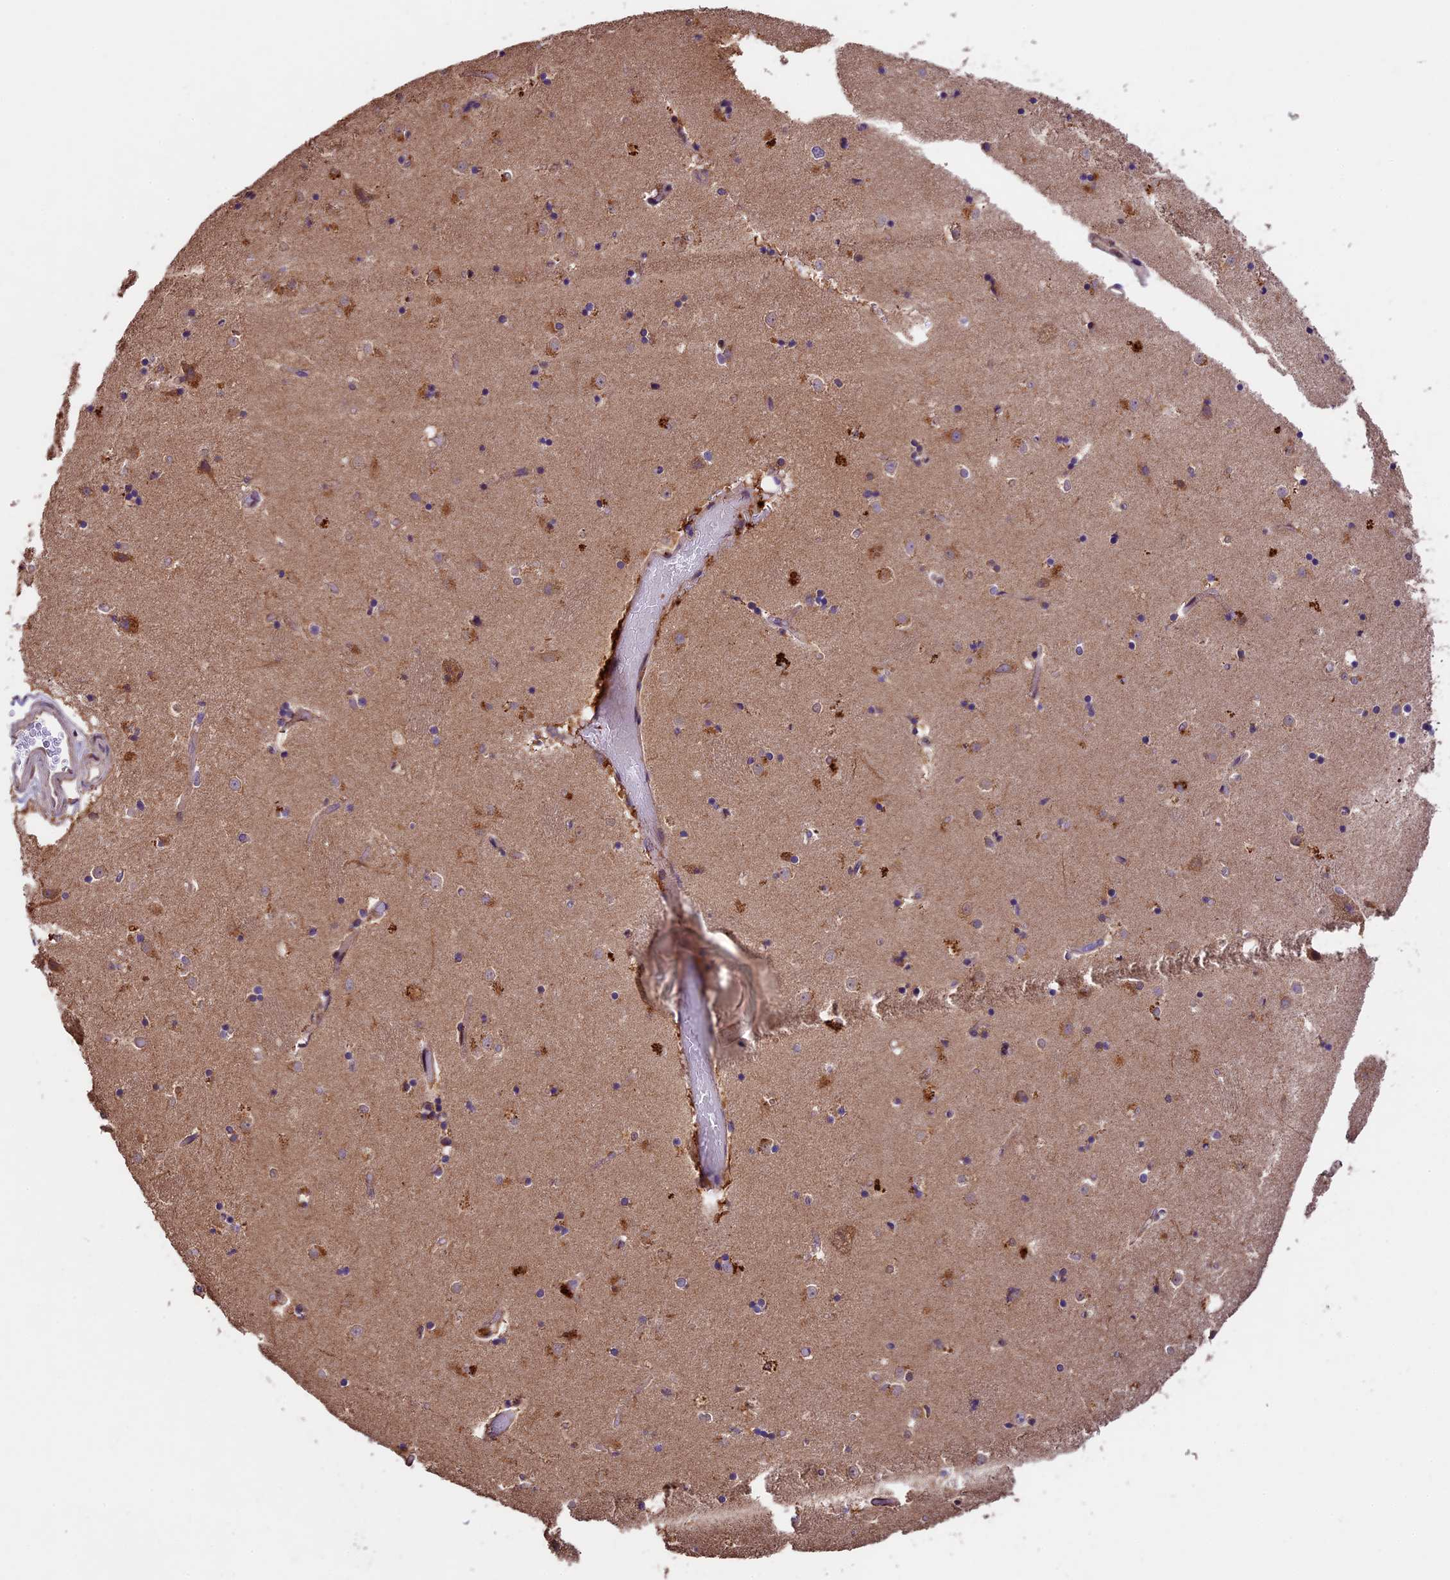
{"staining": {"intensity": "moderate", "quantity": "<25%", "location": "cytoplasmic/membranous"}, "tissue": "caudate", "cell_type": "Glial cells", "image_type": "normal", "snomed": [{"axis": "morphology", "description": "Normal tissue, NOS"}, {"axis": "topography", "description": "Lateral ventricle wall"}], "caption": "DAB immunohistochemical staining of benign caudate displays moderate cytoplasmic/membranous protein expression in approximately <25% of glial cells.", "gene": "SBNO2", "patient": {"sex": "female", "age": 52}}